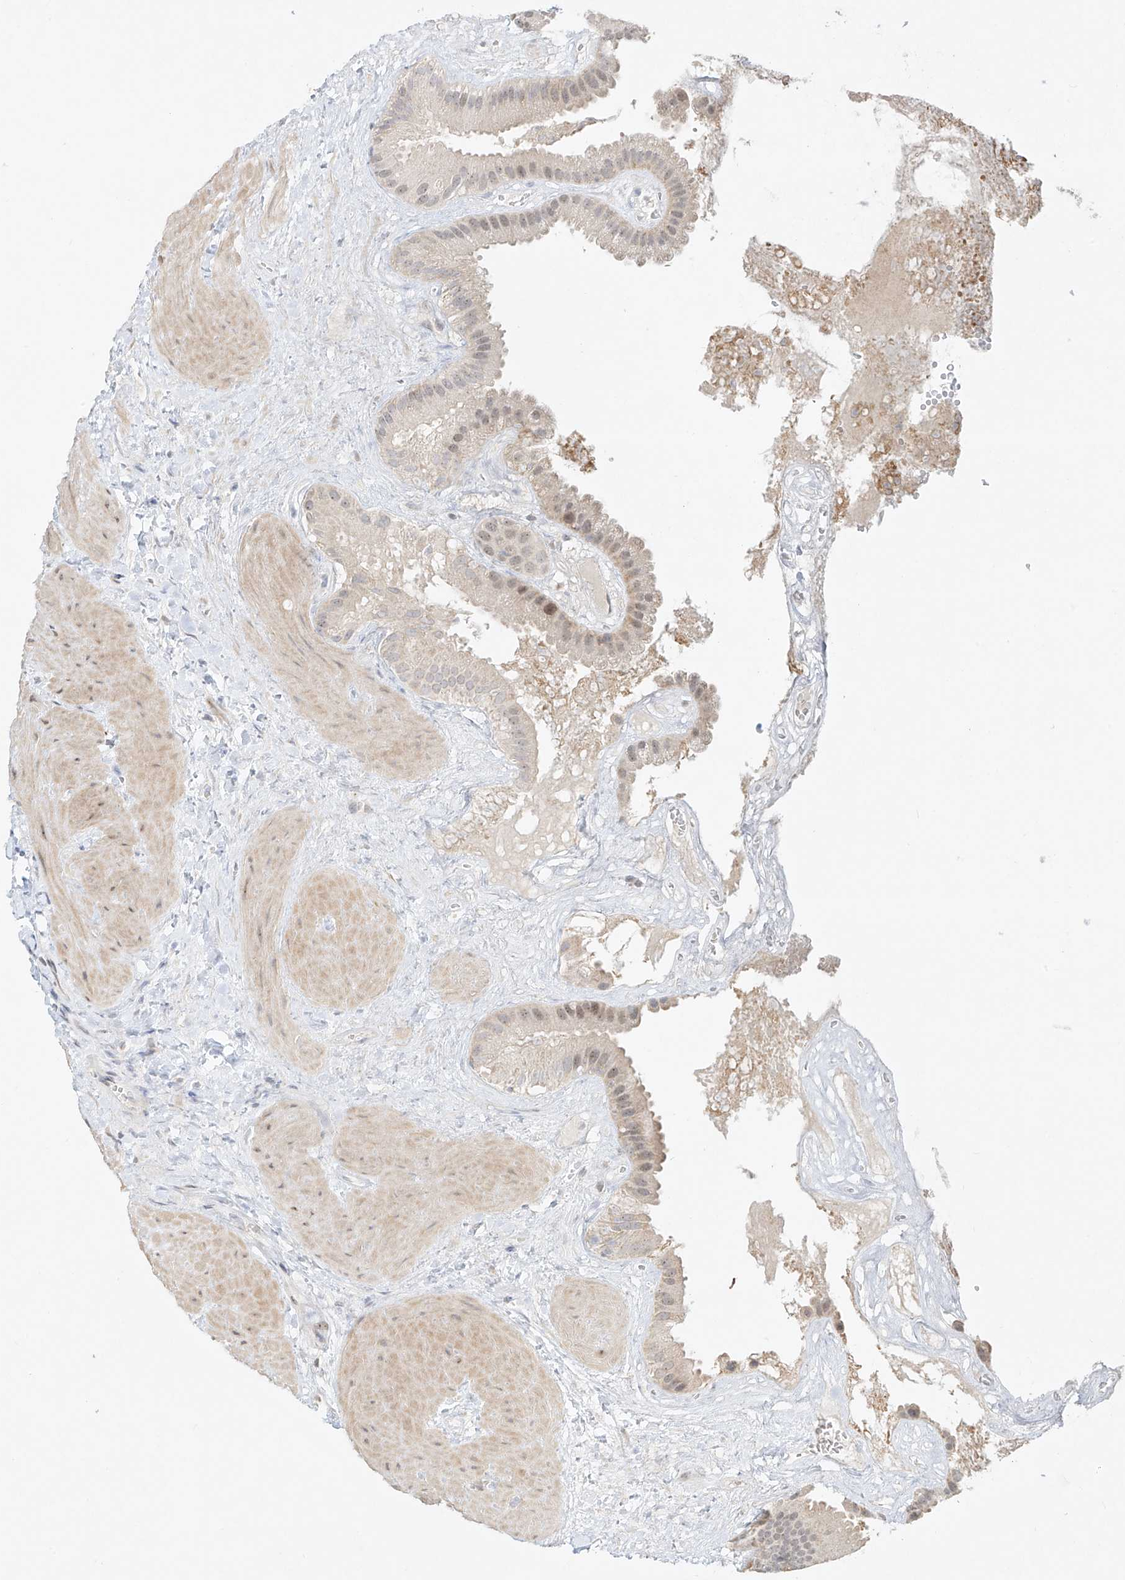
{"staining": {"intensity": "moderate", "quantity": "25%-75%", "location": "cytoplasmic/membranous,nuclear"}, "tissue": "gallbladder", "cell_type": "Glandular cells", "image_type": "normal", "snomed": [{"axis": "morphology", "description": "Normal tissue, NOS"}, {"axis": "topography", "description": "Gallbladder"}], "caption": "Immunohistochemistry (IHC) (DAB) staining of normal gallbladder displays moderate cytoplasmic/membranous,nuclear protein positivity in approximately 25%-75% of glandular cells.", "gene": "TASP1", "patient": {"sex": "male", "age": 55}}